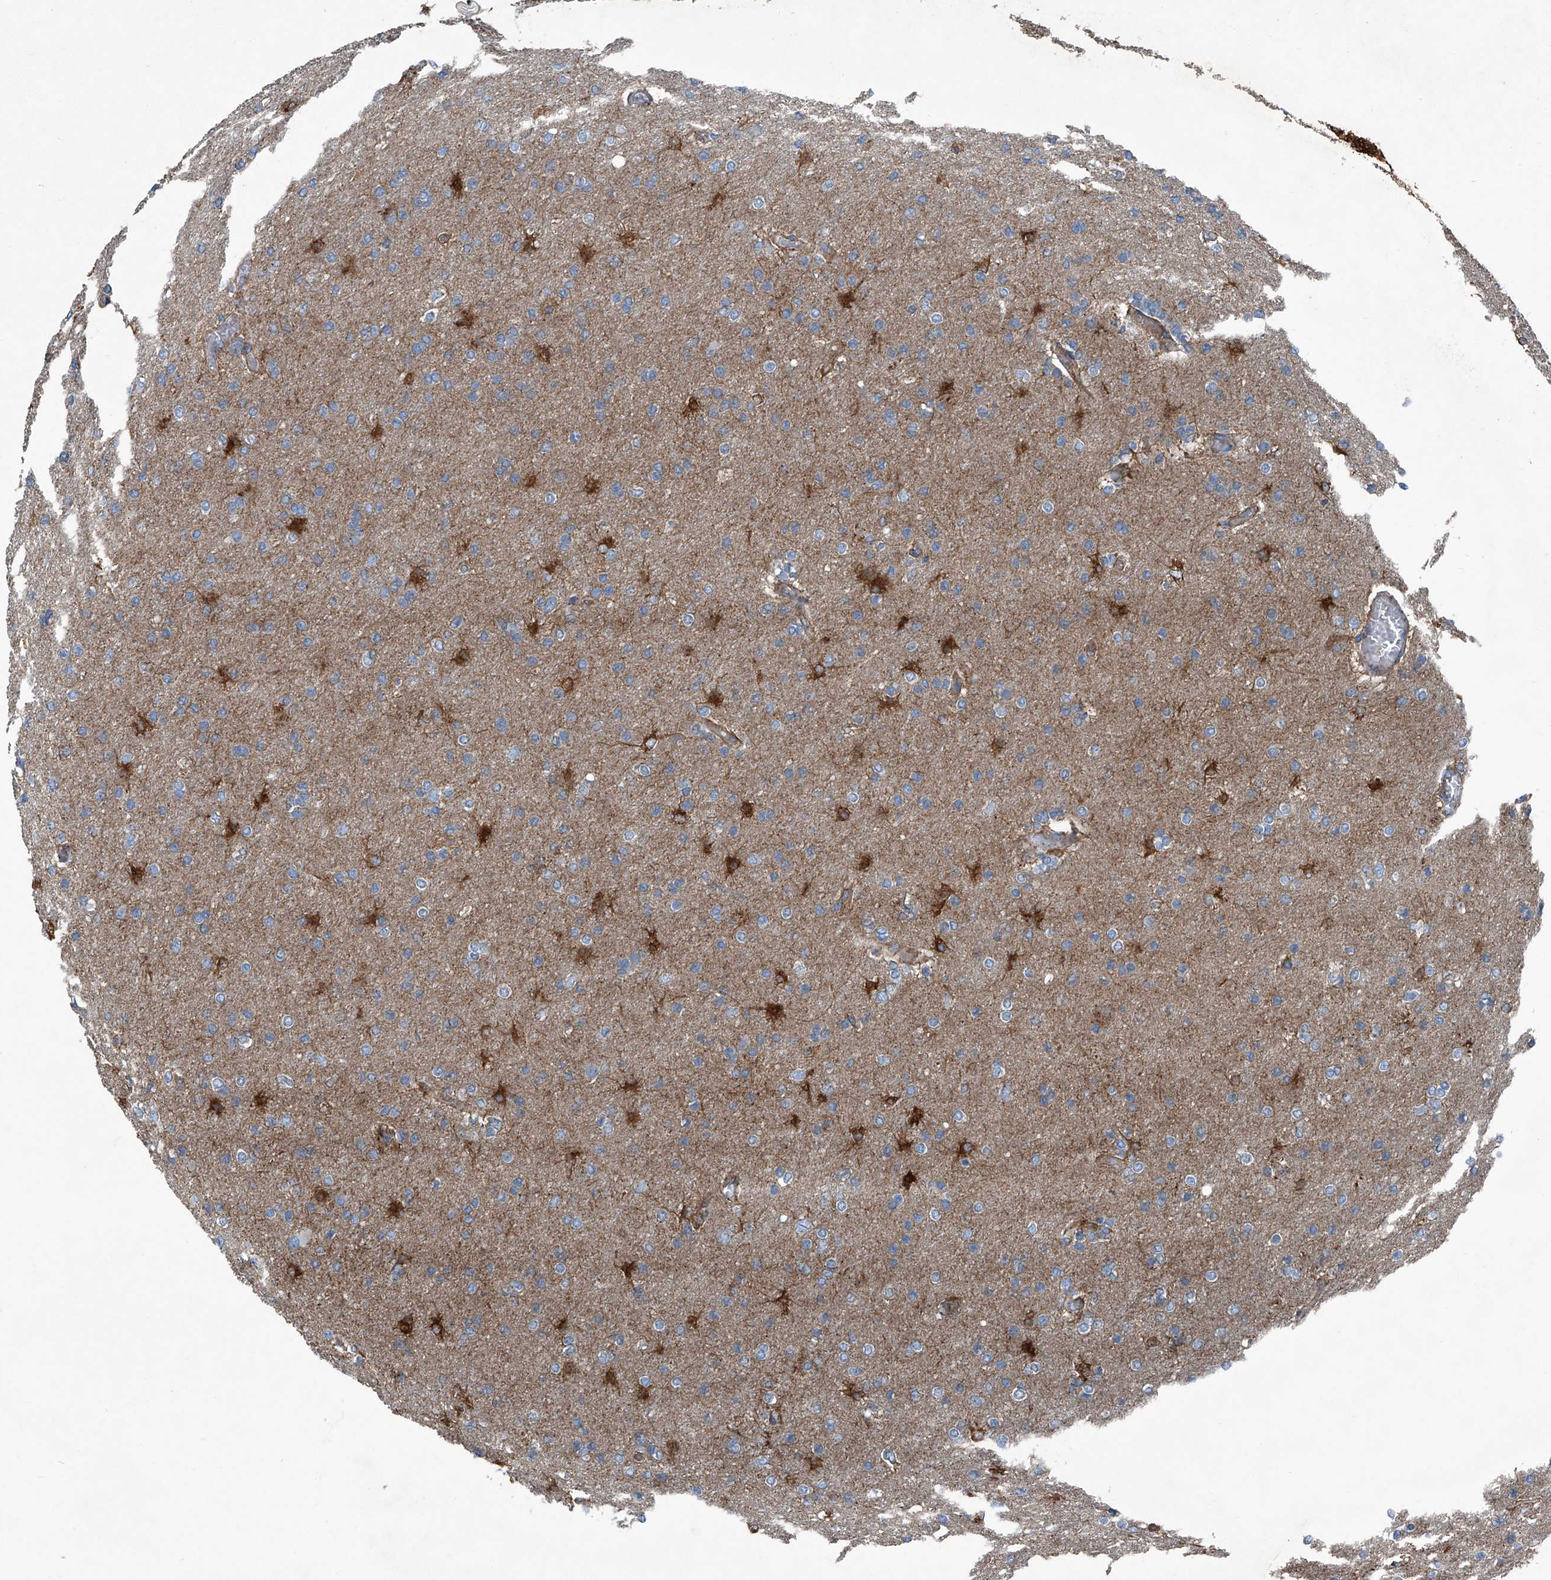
{"staining": {"intensity": "weak", "quantity": "<25%", "location": "cytoplasmic/membranous"}, "tissue": "glioma", "cell_type": "Tumor cells", "image_type": "cancer", "snomed": [{"axis": "morphology", "description": "Glioma, malignant, High grade"}, {"axis": "topography", "description": "Cerebral cortex"}], "caption": "DAB (3,3'-diaminobenzidine) immunohistochemical staining of human glioma shows no significant positivity in tumor cells.", "gene": "SEPTIN7", "patient": {"sex": "female", "age": 36}}